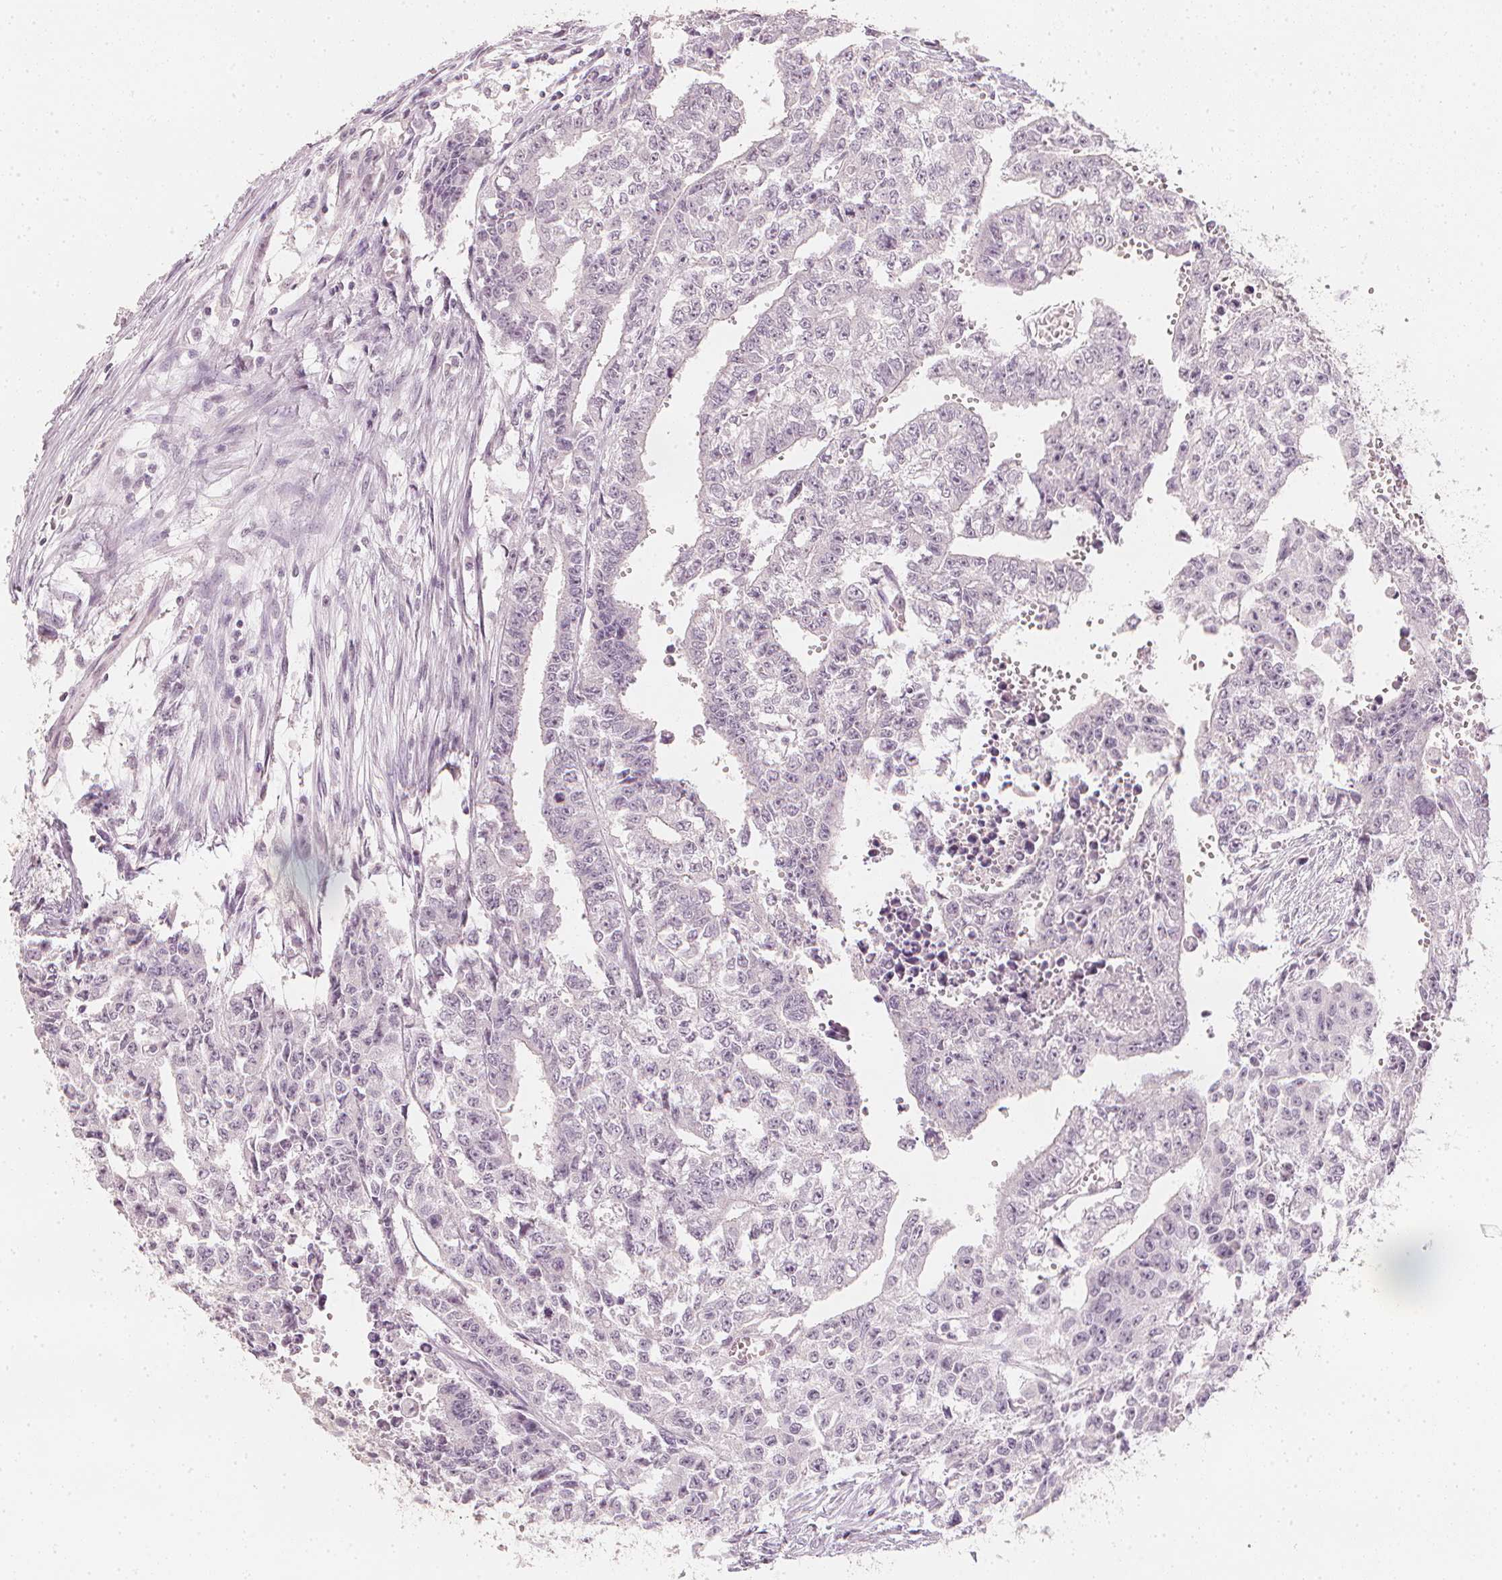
{"staining": {"intensity": "negative", "quantity": "none", "location": "none"}, "tissue": "testis cancer", "cell_type": "Tumor cells", "image_type": "cancer", "snomed": [{"axis": "morphology", "description": "Carcinoma, Embryonal, NOS"}, {"axis": "morphology", "description": "Teratoma, malignant, NOS"}, {"axis": "topography", "description": "Testis"}], "caption": "This is an IHC histopathology image of embryonal carcinoma (testis). There is no staining in tumor cells.", "gene": "CALB1", "patient": {"sex": "male", "age": 24}}